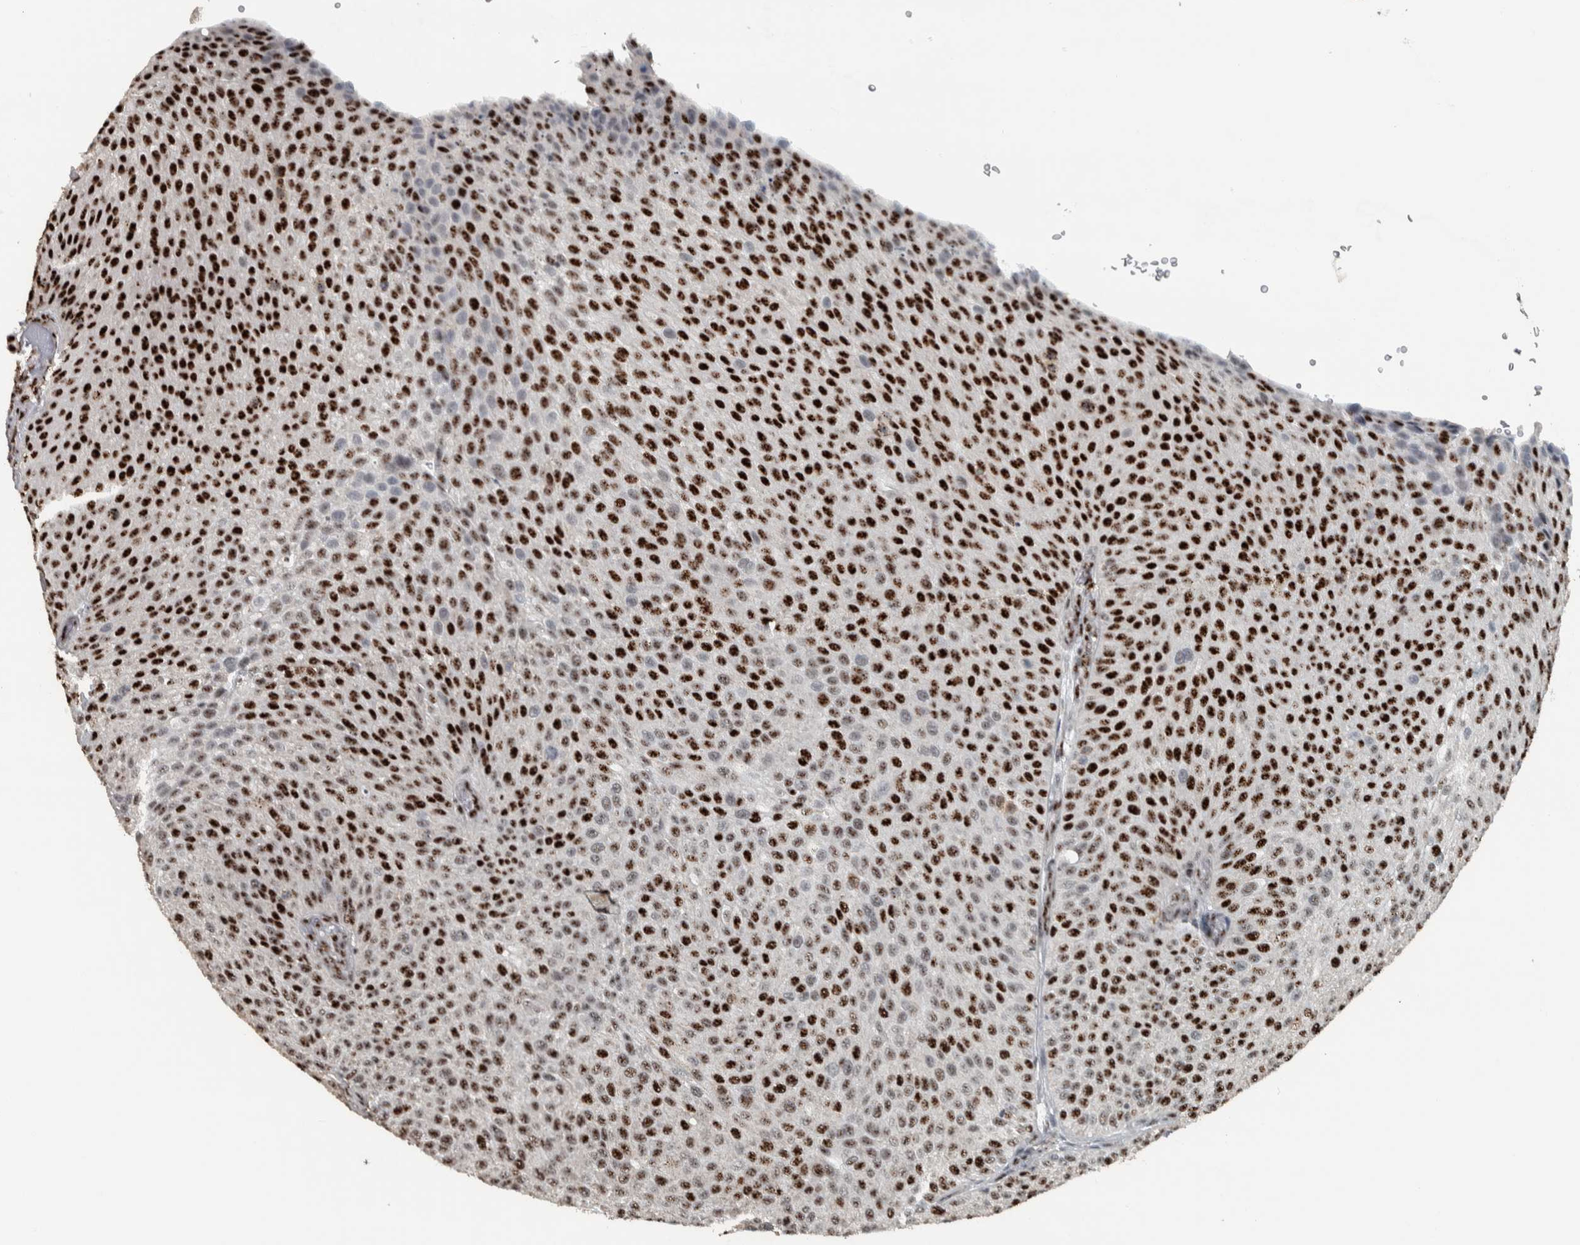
{"staining": {"intensity": "strong", "quantity": ">75%", "location": "nuclear"}, "tissue": "urothelial cancer", "cell_type": "Tumor cells", "image_type": "cancer", "snomed": [{"axis": "morphology", "description": "Urothelial carcinoma, Low grade"}, {"axis": "topography", "description": "Smooth muscle"}, {"axis": "topography", "description": "Urinary bladder"}], "caption": "The histopathology image exhibits staining of urothelial carcinoma (low-grade), revealing strong nuclear protein positivity (brown color) within tumor cells.", "gene": "SON", "patient": {"sex": "male", "age": 60}}